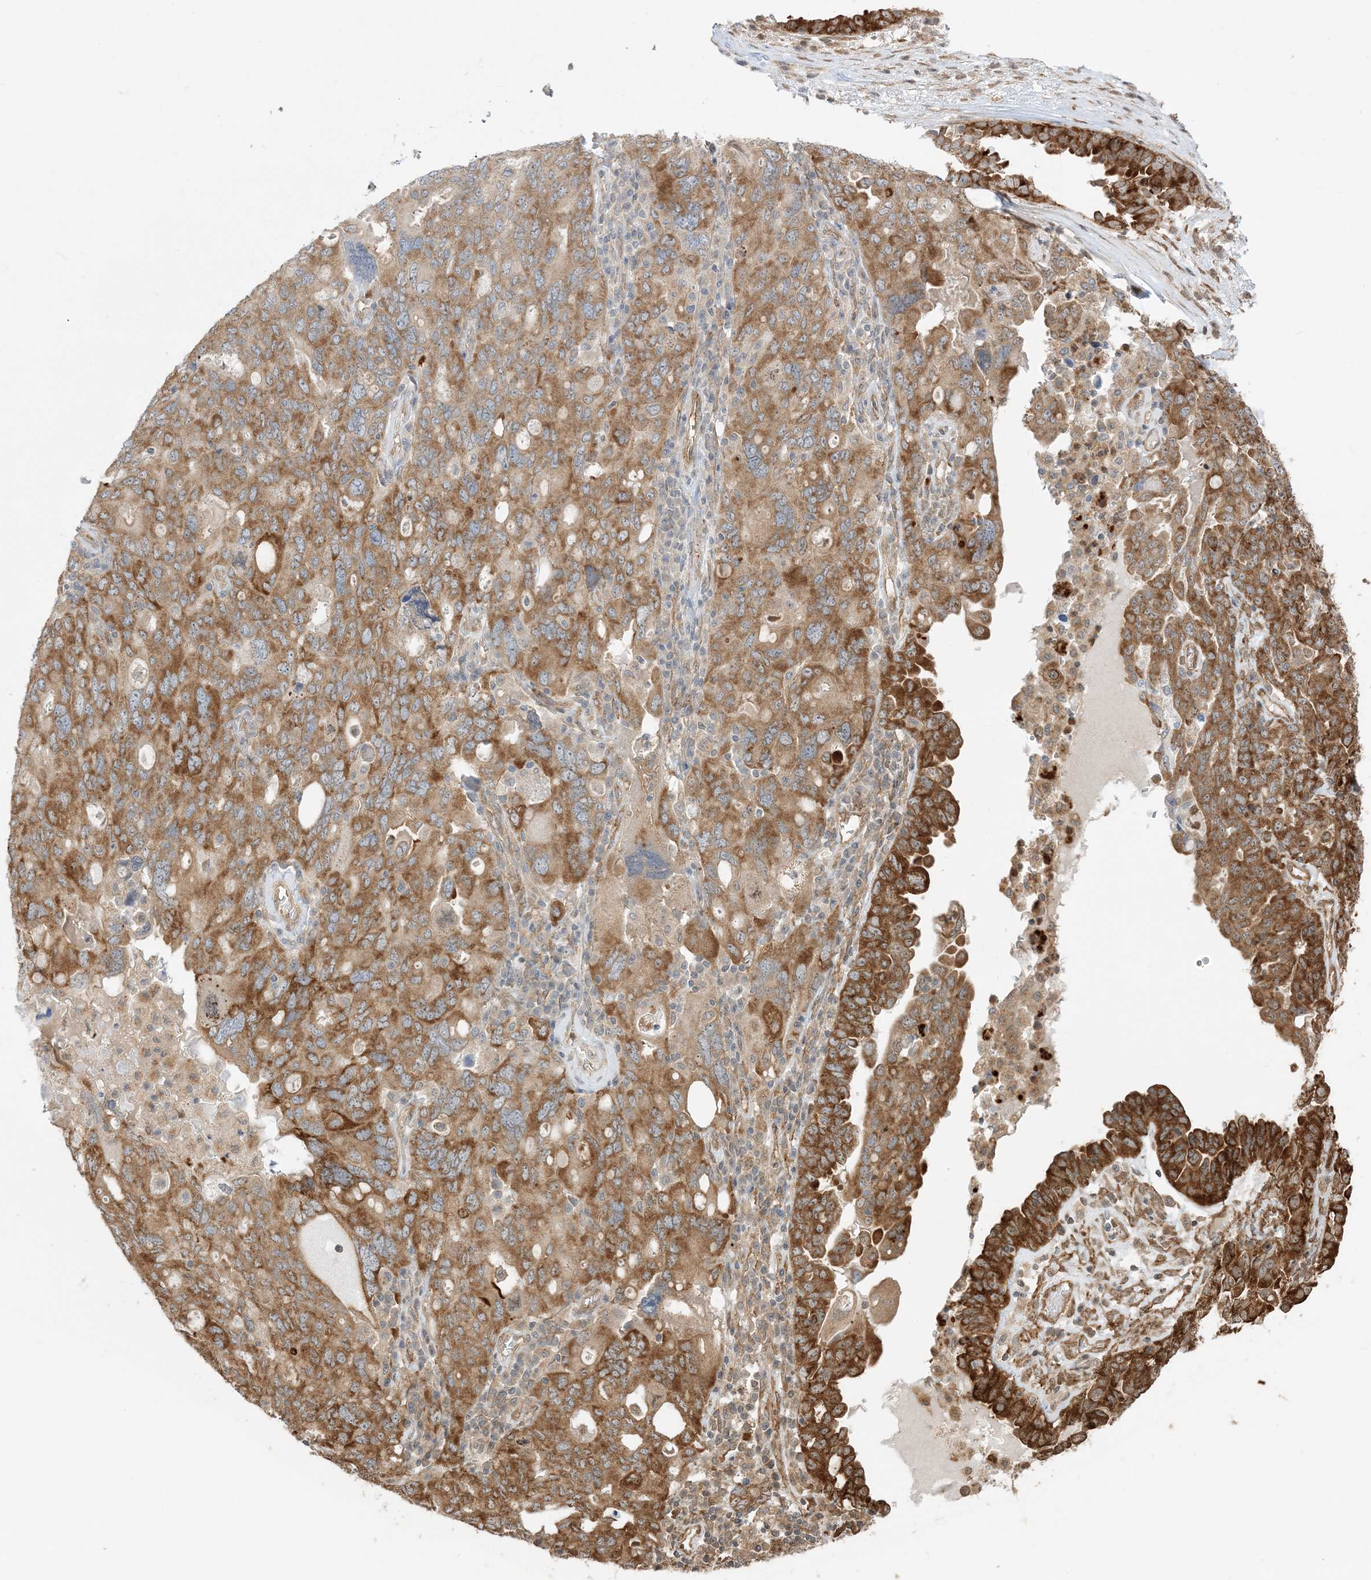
{"staining": {"intensity": "moderate", "quantity": ">75%", "location": "cytoplasmic/membranous"}, "tissue": "ovarian cancer", "cell_type": "Tumor cells", "image_type": "cancer", "snomed": [{"axis": "morphology", "description": "Carcinoma, endometroid"}, {"axis": "topography", "description": "Ovary"}], "caption": "Immunohistochemical staining of ovarian cancer displays moderate cytoplasmic/membranous protein positivity in about >75% of tumor cells. The protein of interest is stained brown, and the nuclei are stained in blue (DAB IHC with brightfield microscopy, high magnification).", "gene": "UBAP2L", "patient": {"sex": "female", "age": 62}}